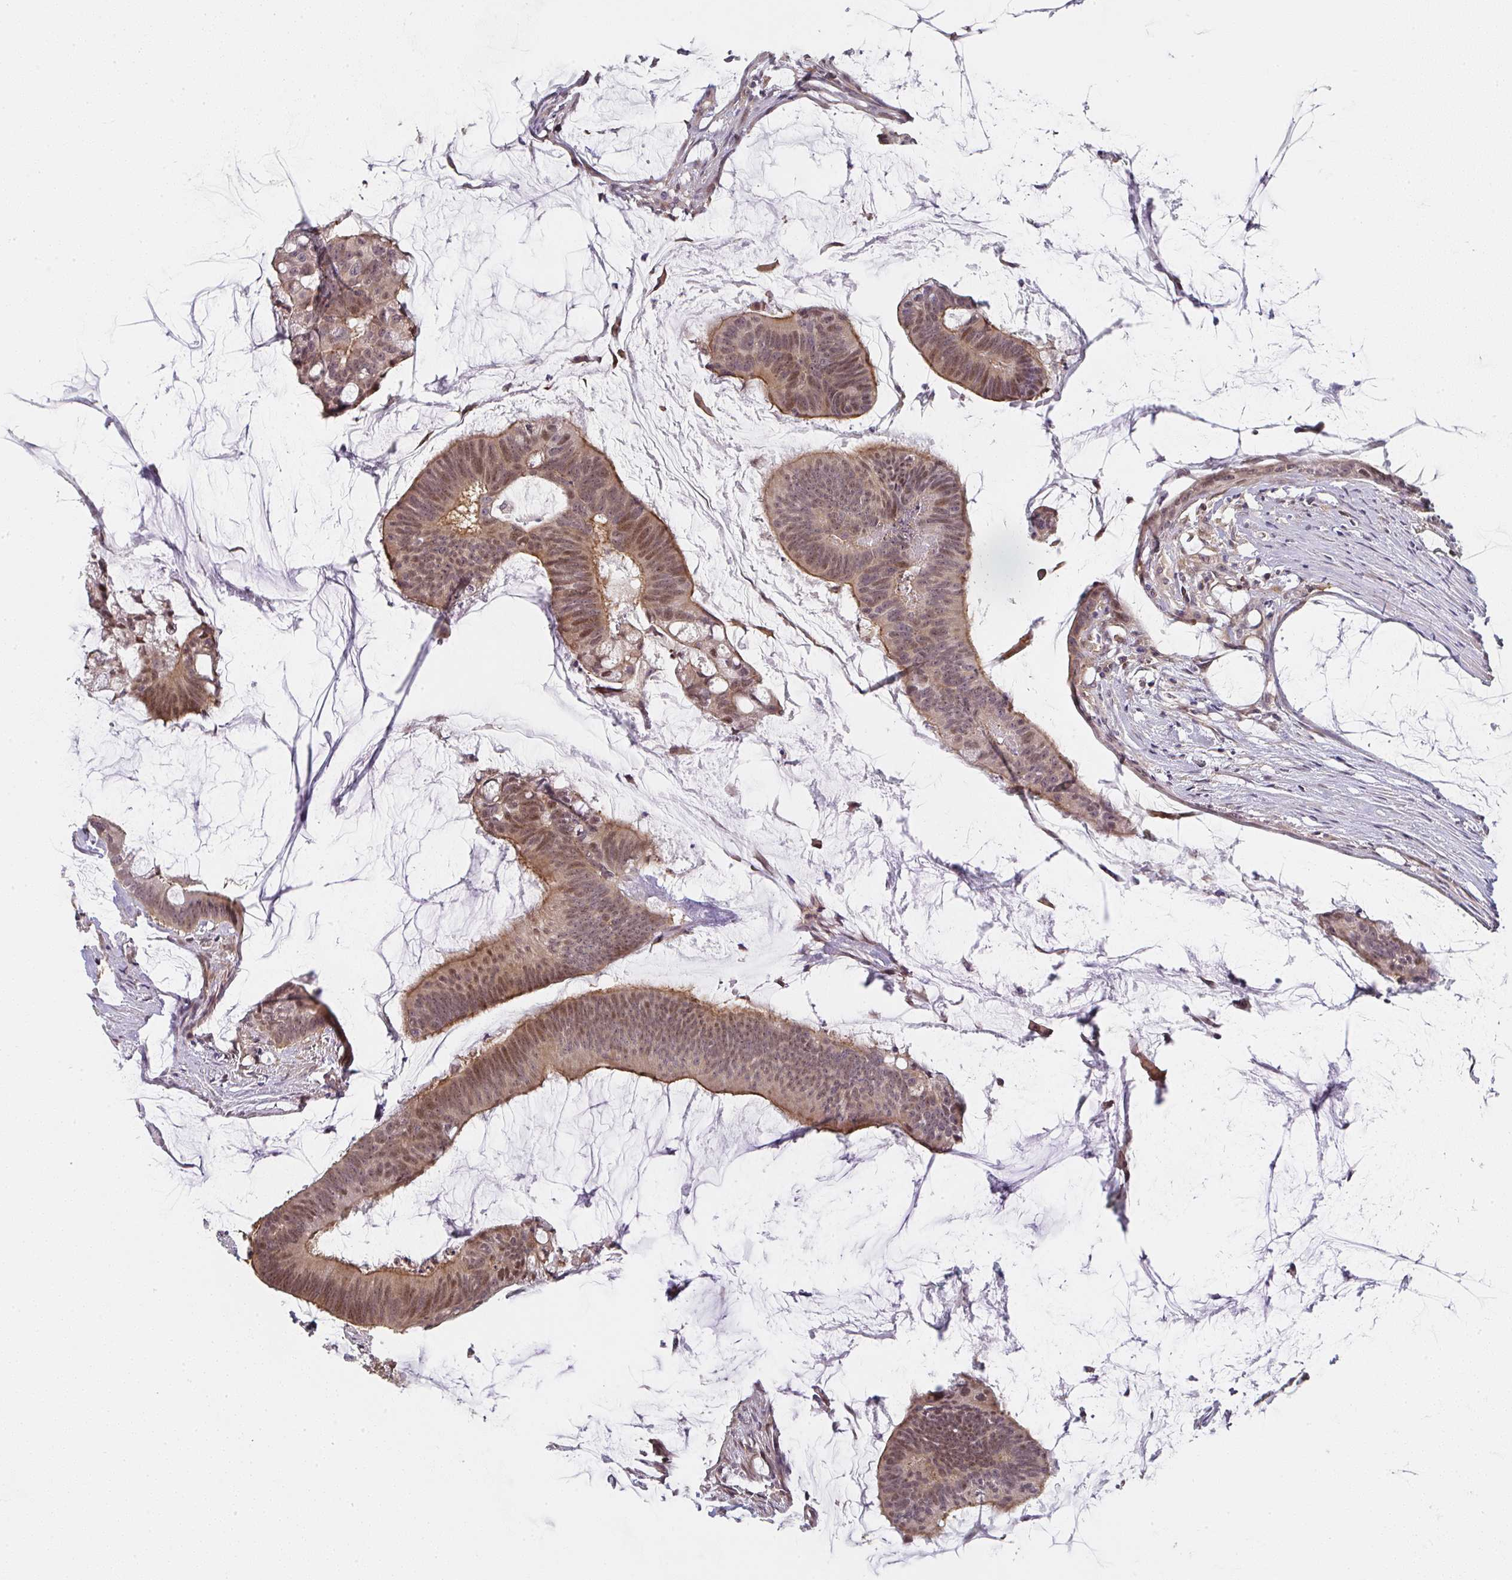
{"staining": {"intensity": "moderate", "quantity": ">75%", "location": "cytoplasmic/membranous,nuclear"}, "tissue": "colorectal cancer", "cell_type": "Tumor cells", "image_type": "cancer", "snomed": [{"axis": "morphology", "description": "Adenocarcinoma, NOS"}, {"axis": "topography", "description": "Colon"}], "caption": "About >75% of tumor cells in human colorectal adenocarcinoma display moderate cytoplasmic/membranous and nuclear protein positivity as visualized by brown immunohistochemical staining.", "gene": "RANGRF", "patient": {"sex": "male", "age": 62}}